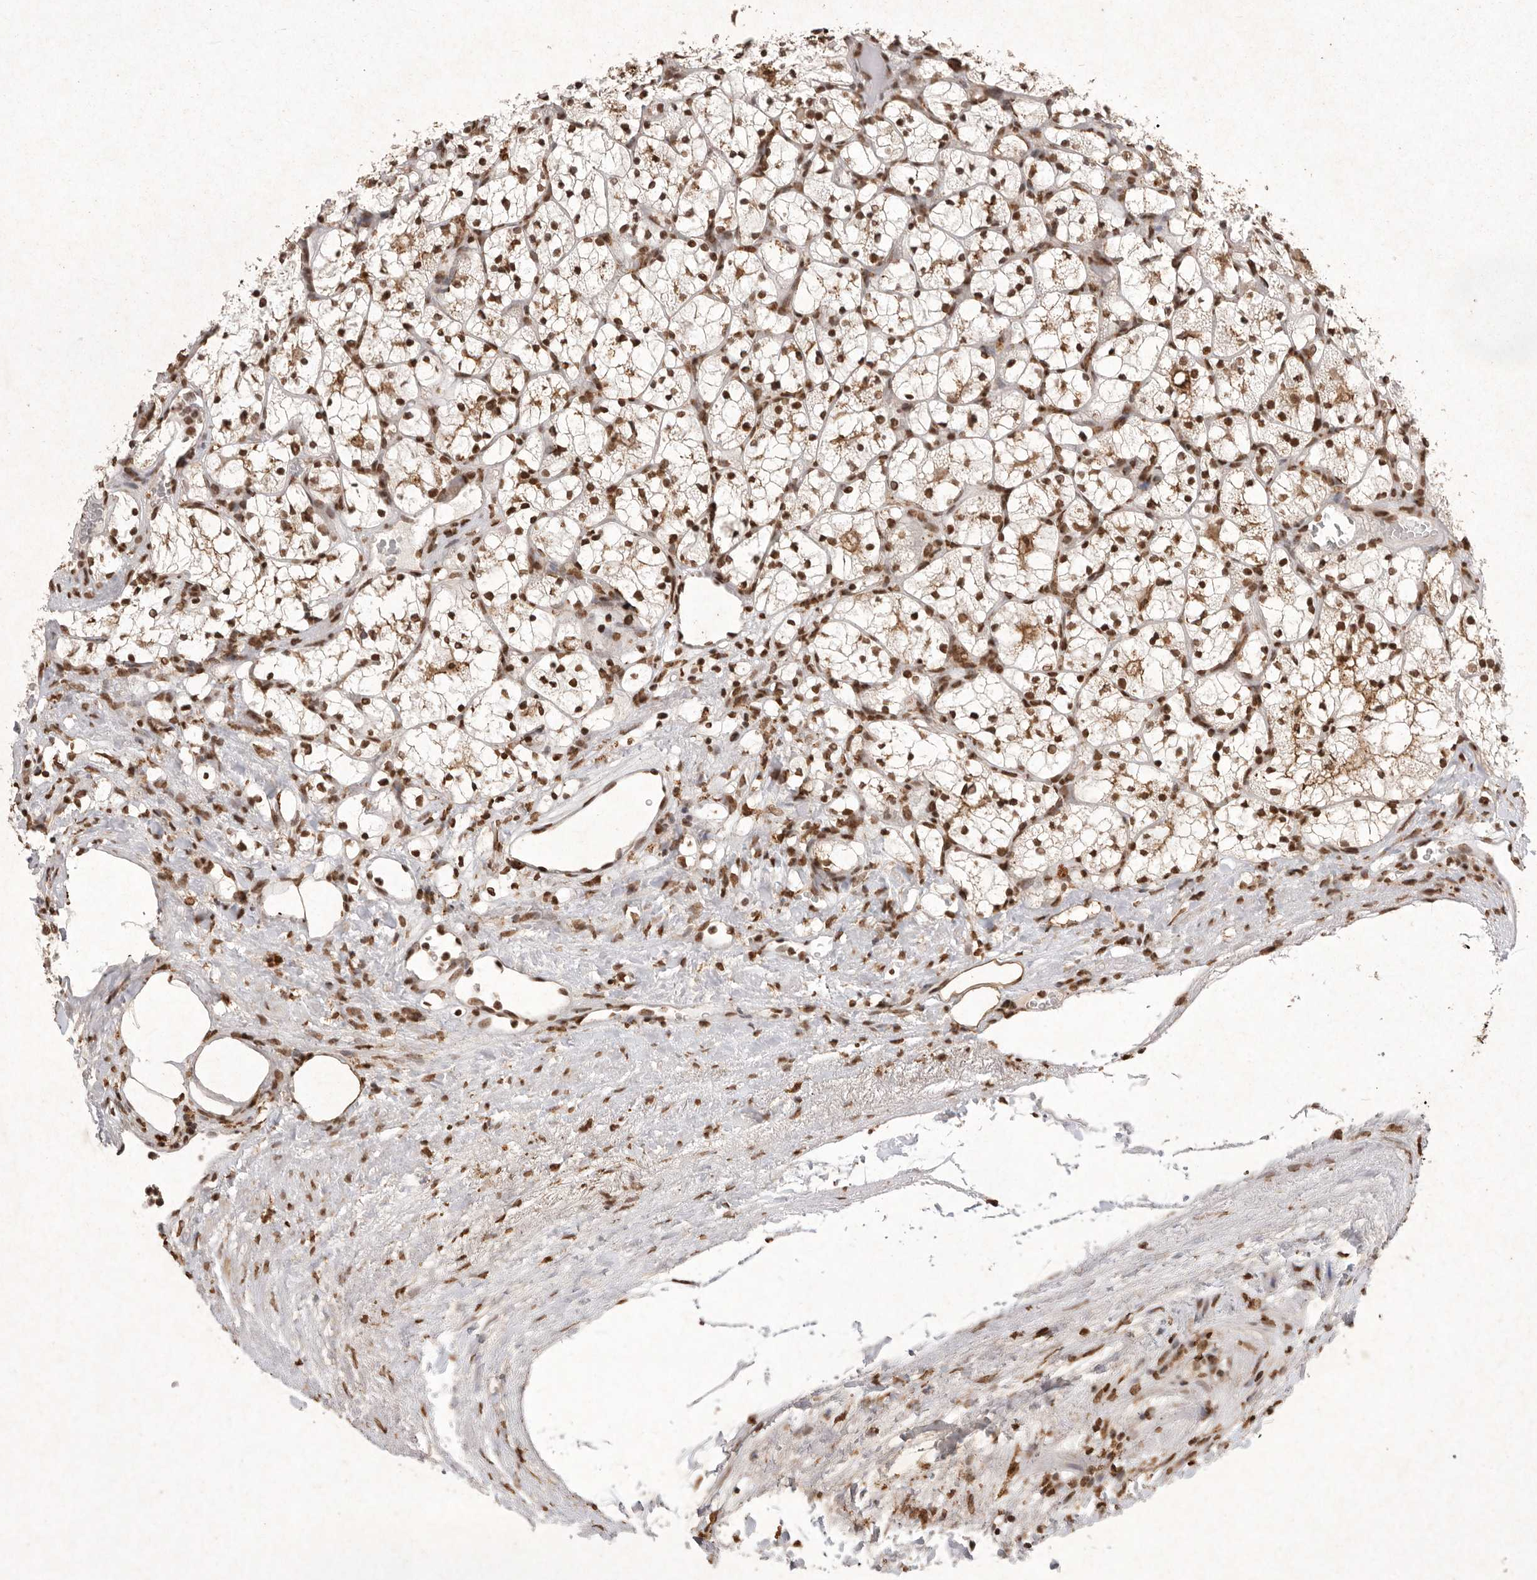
{"staining": {"intensity": "strong", "quantity": ">75%", "location": "cytoplasmic/membranous,nuclear"}, "tissue": "renal cancer", "cell_type": "Tumor cells", "image_type": "cancer", "snomed": [{"axis": "morphology", "description": "Adenocarcinoma, NOS"}, {"axis": "topography", "description": "Kidney"}], "caption": "Strong cytoplasmic/membranous and nuclear staining is present in about >75% of tumor cells in renal adenocarcinoma.", "gene": "NKX3-2", "patient": {"sex": "female", "age": 69}}